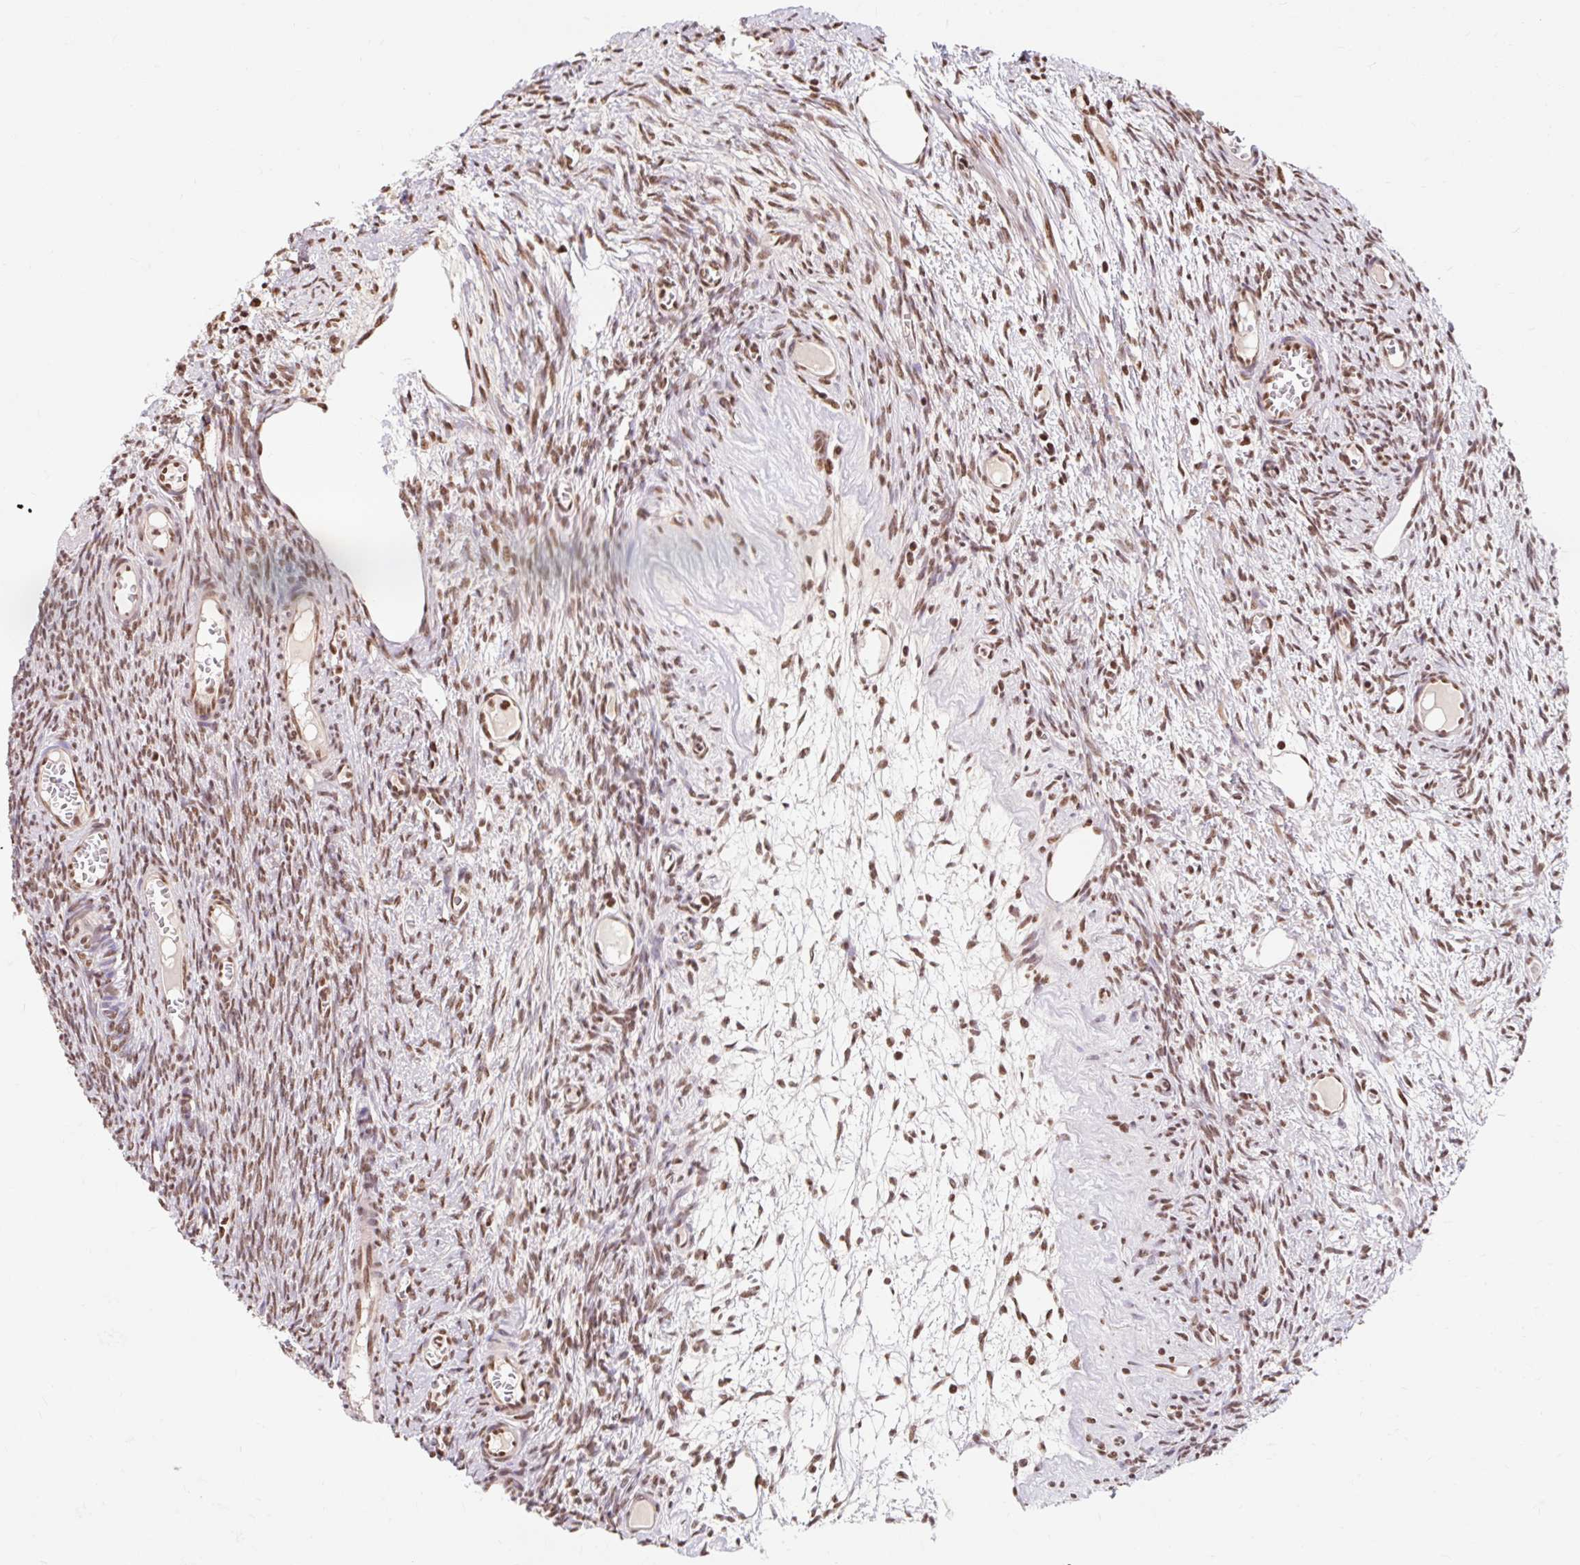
{"staining": {"intensity": "moderate", "quantity": ">75%", "location": "nuclear"}, "tissue": "ovary", "cell_type": "Ovarian stroma cells", "image_type": "normal", "snomed": [{"axis": "morphology", "description": "Normal tissue, NOS"}, {"axis": "topography", "description": "Ovary"}], "caption": "IHC micrograph of unremarkable human ovary stained for a protein (brown), which exhibits medium levels of moderate nuclear staining in about >75% of ovarian stroma cells.", "gene": "BICRA", "patient": {"sex": "female", "age": 44}}